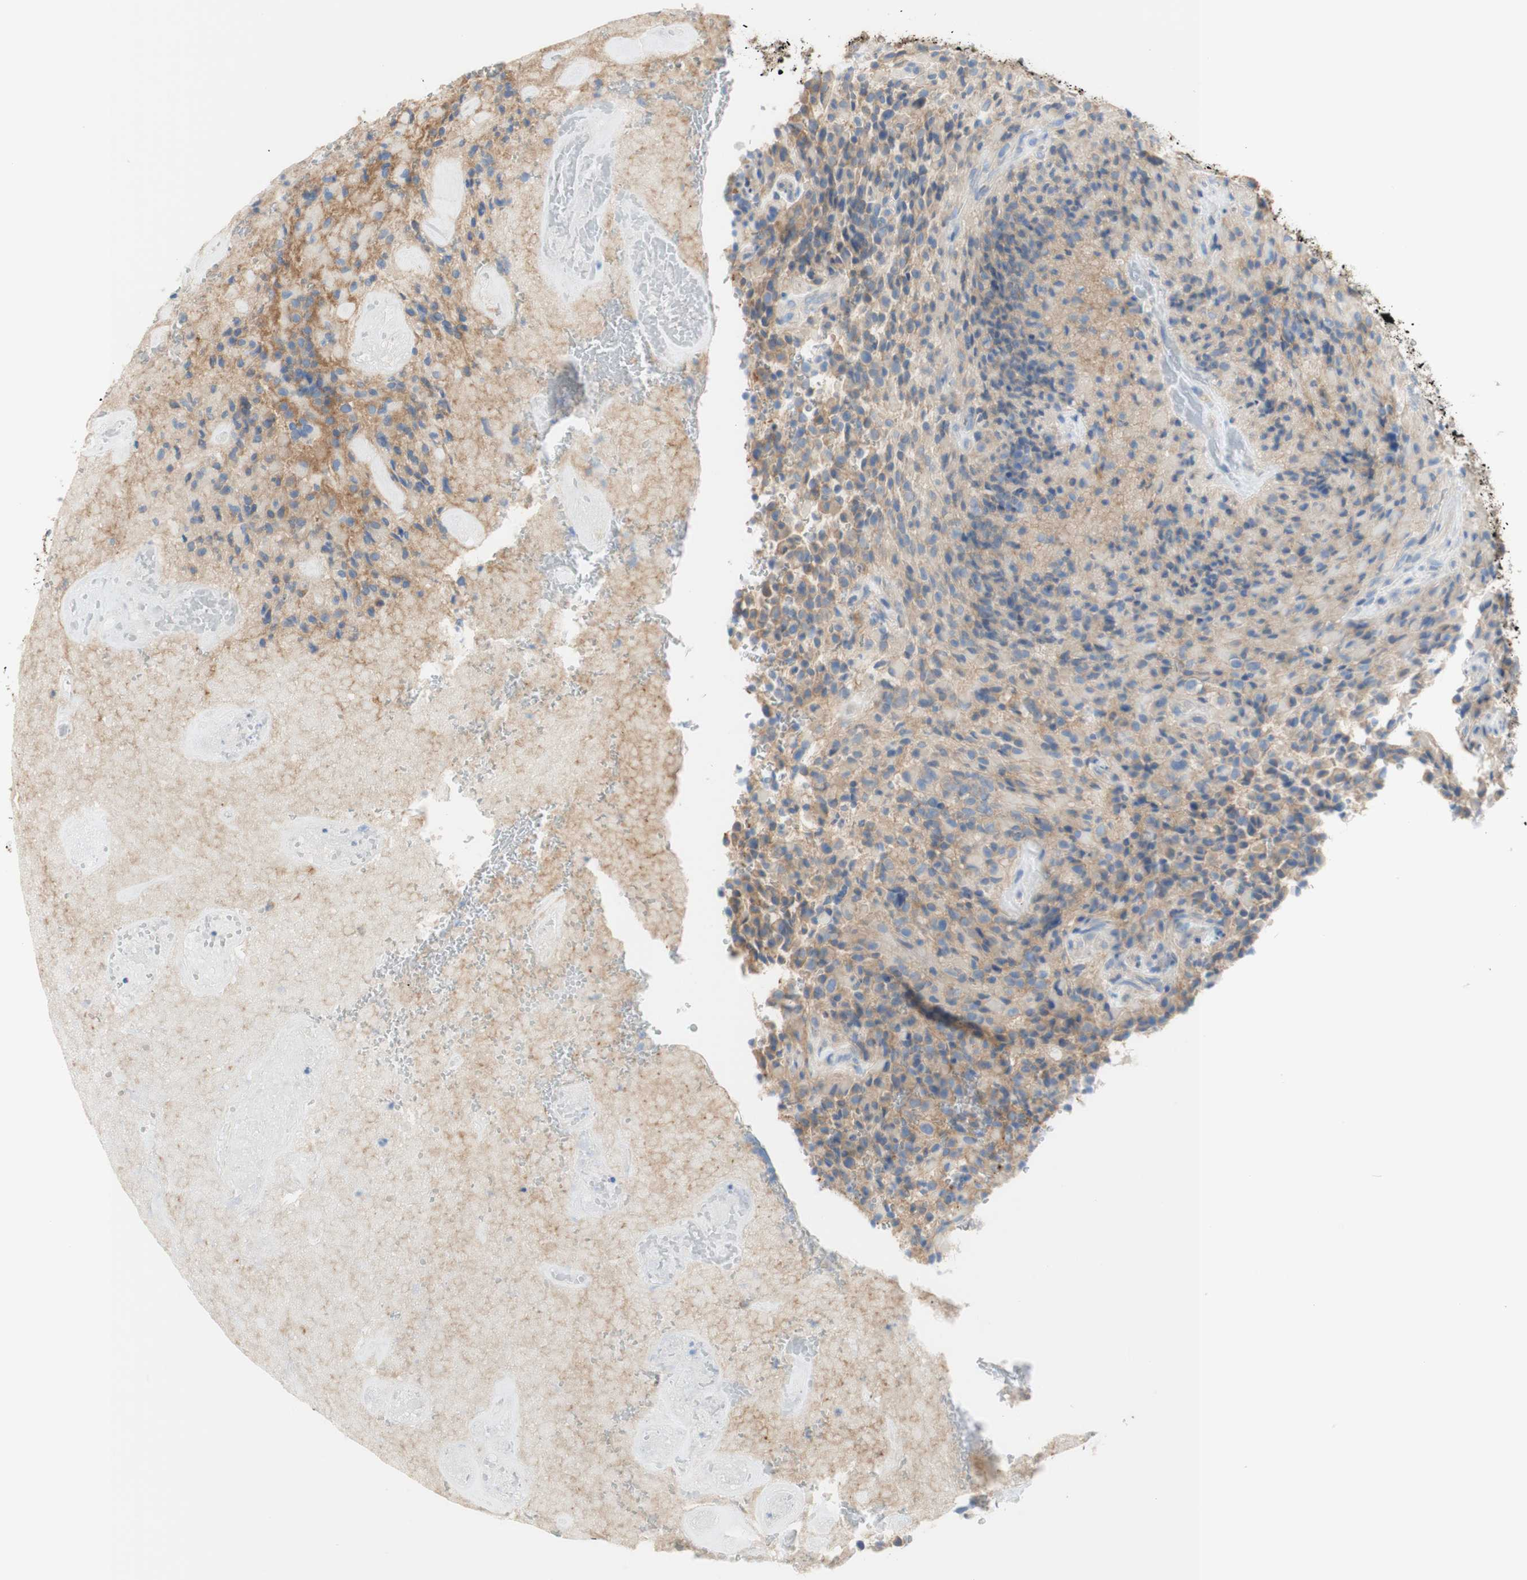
{"staining": {"intensity": "negative", "quantity": "none", "location": "none"}, "tissue": "glioma", "cell_type": "Tumor cells", "image_type": "cancer", "snomed": [{"axis": "morphology", "description": "Glioma, malignant, High grade"}, {"axis": "topography", "description": "Brain"}], "caption": "Protein analysis of glioma demonstrates no significant staining in tumor cells.", "gene": "ATP2B1", "patient": {"sex": "male", "age": 71}}